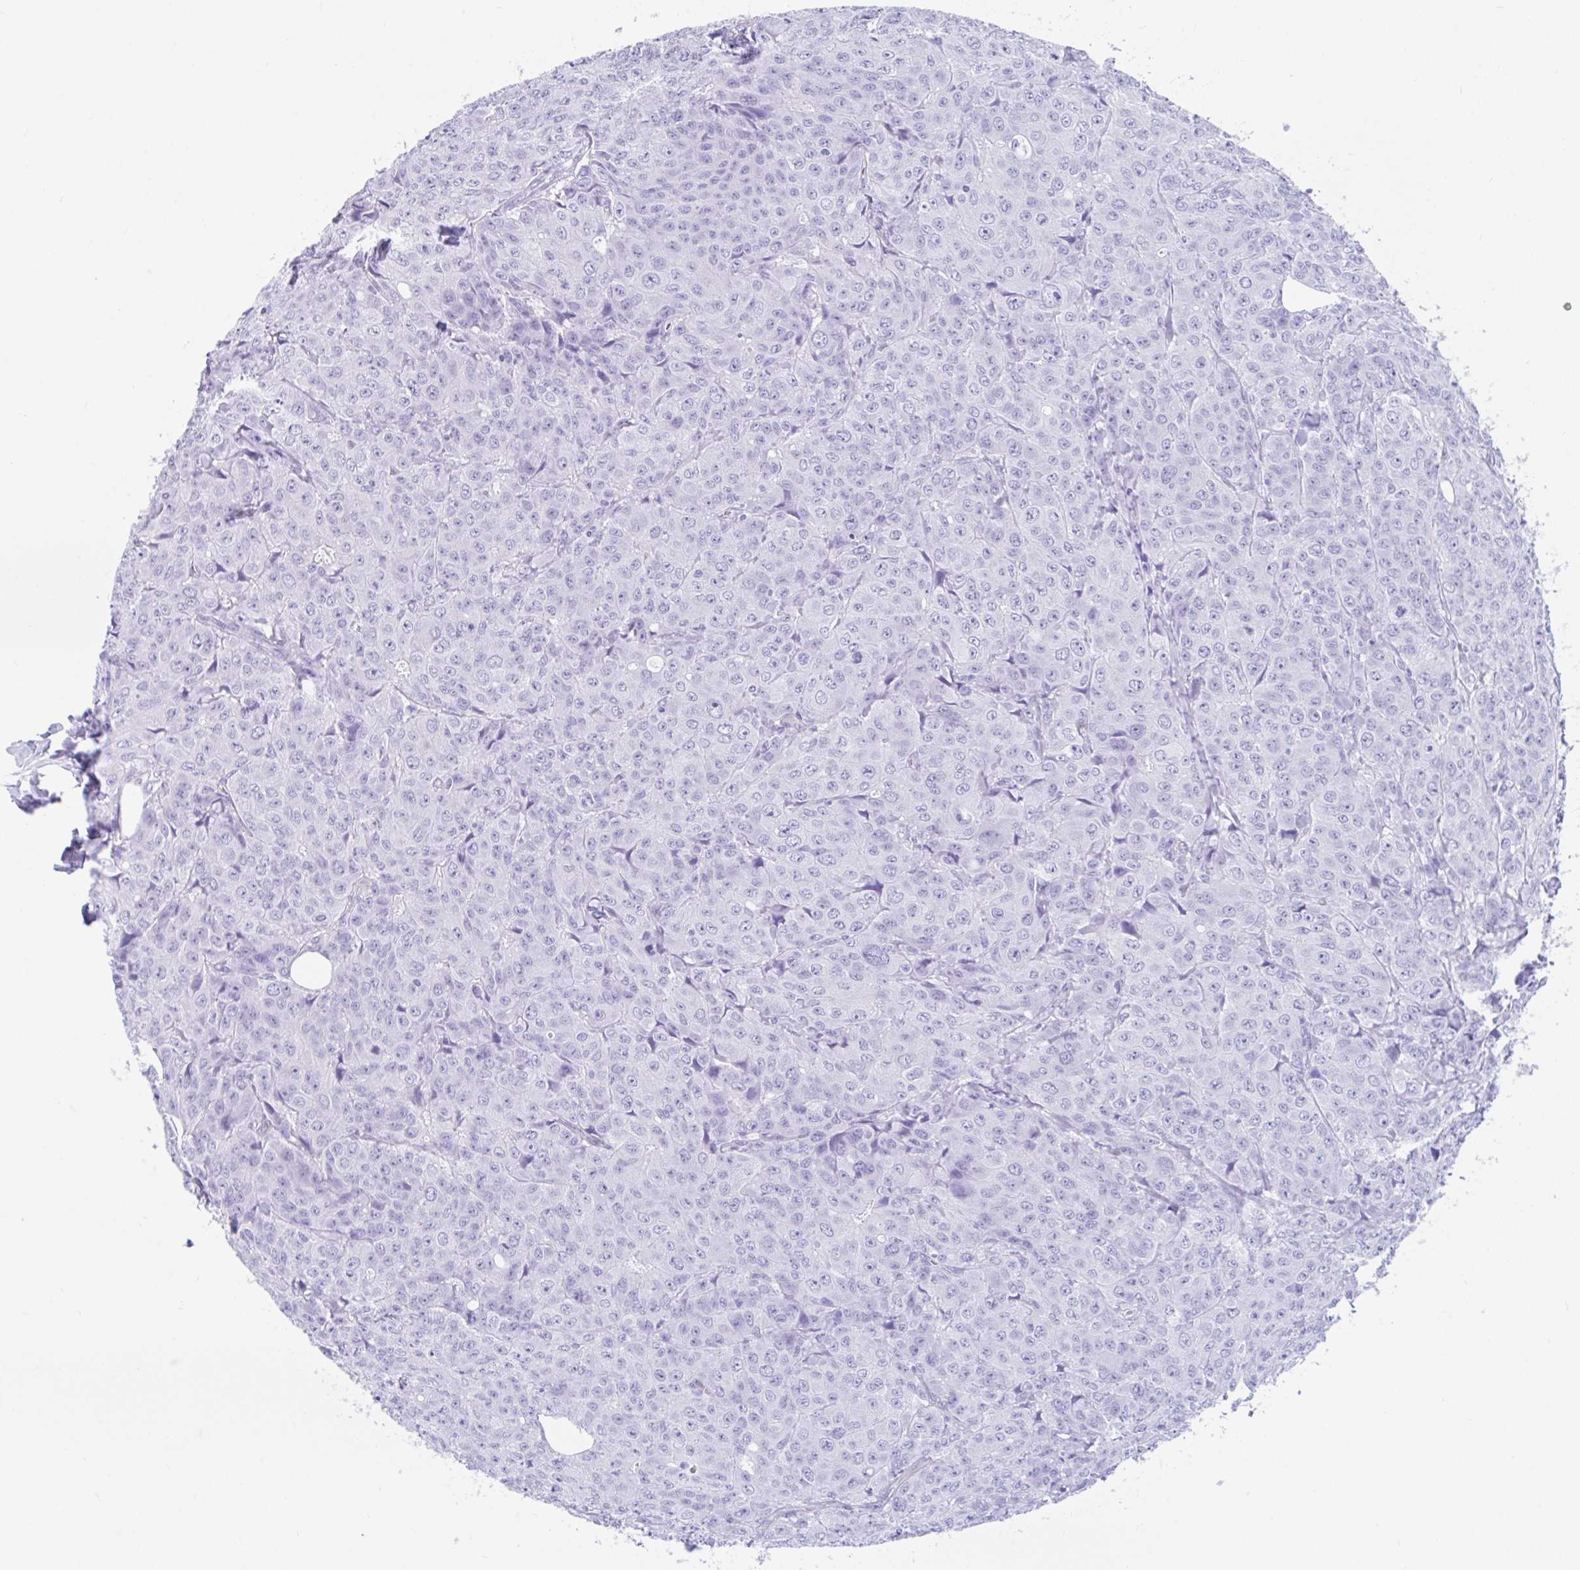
{"staining": {"intensity": "negative", "quantity": "none", "location": "none"}, "tissue": "breast cancer", "cell_type": "Tumor cells", "image_type": "cancer", "snomed": [{"axis": "morphology", "description": "Duct carcinoma"}, {"axis": "topography", "description": "Breast"}], "caption": "Tumor cells are negative for brown protein staining in invasive ductal carcinoma (breast). (DAB IHC visualized using brightfield microscopy, high magnification).", "gene": "FAM107A", "patient": {"sex": "female", "age": 43}}